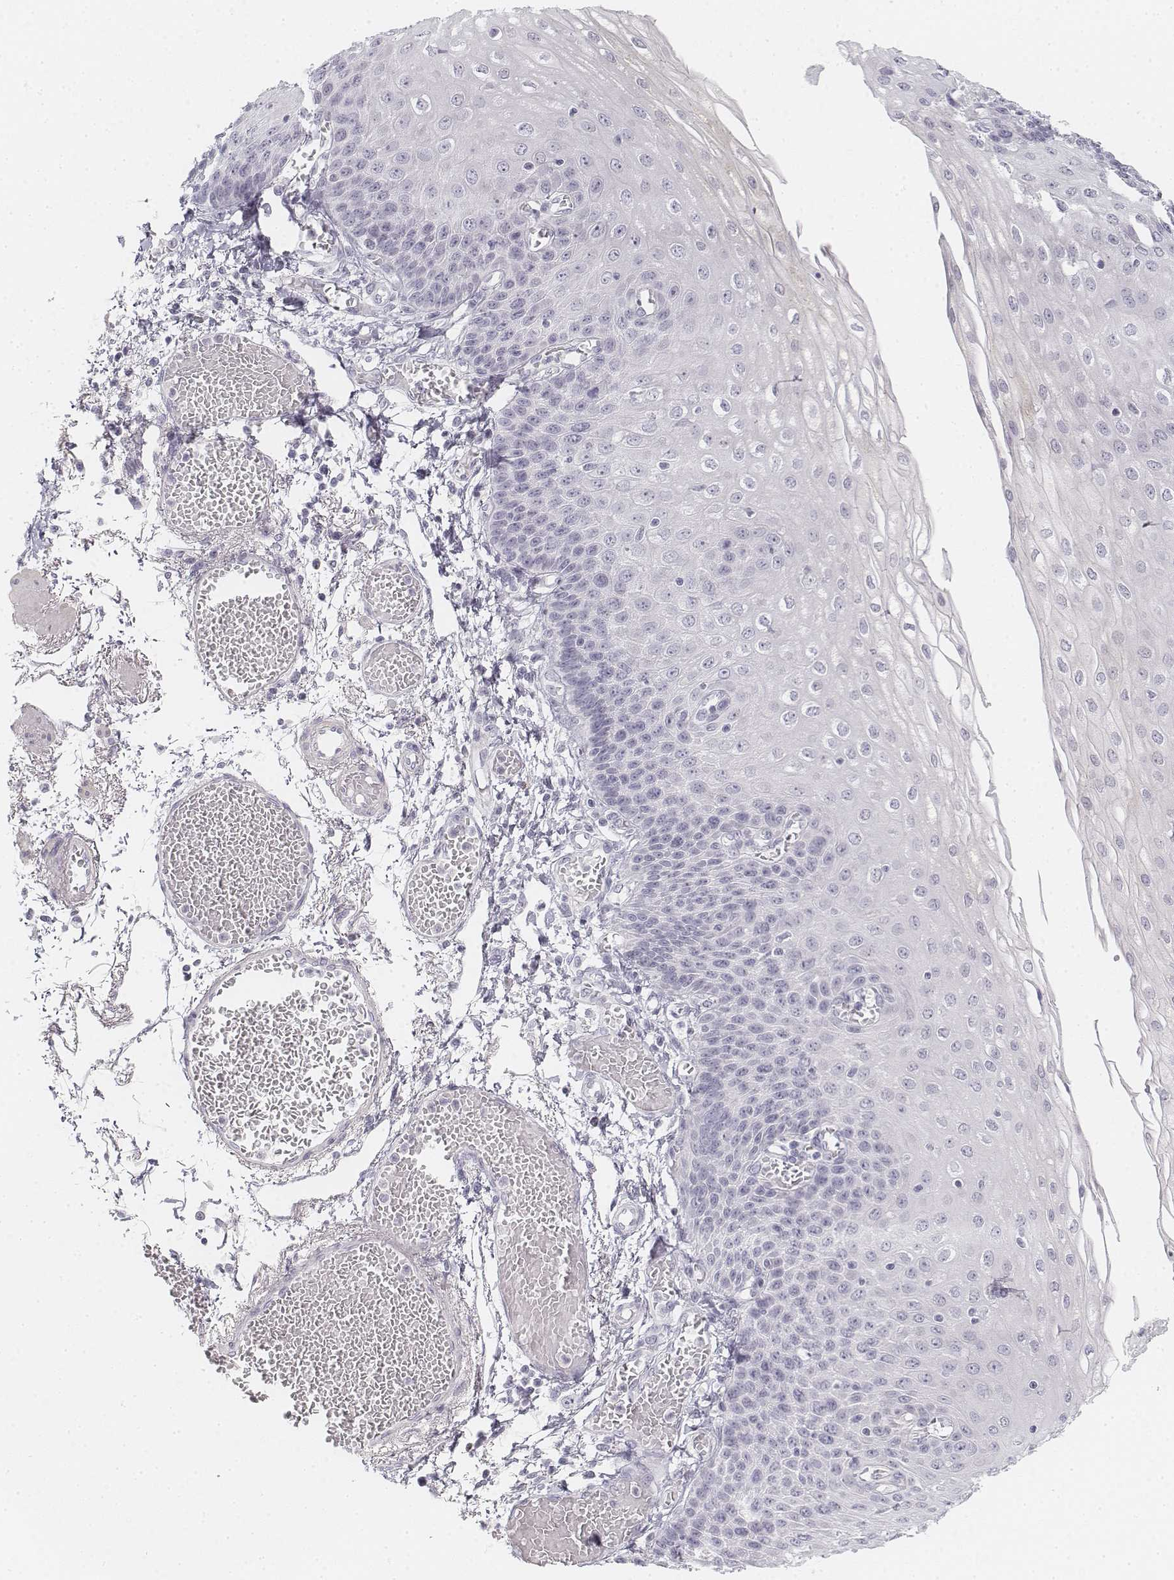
{"staining": {"intensity": "negative", "quantity": "none", "location": "none"}, "tissue": "esophagus", "cell_type": "Squamous epithelial cells", "image_type": "normal", "snomed": [{"axis": "morphology", "description": "Normal tissue, NOS"}, {"axis": "morphology", "description": "Adenocarcinoma, NOS"}, {"axis": "topography", "description": "Esophagus"}], "caption": "Esophagus stained for a protein using immunohistochemistry shows no staining squamous epithelial cells.", "gene": "KRT25", "patient": {"sex": "male", "age": 81}}